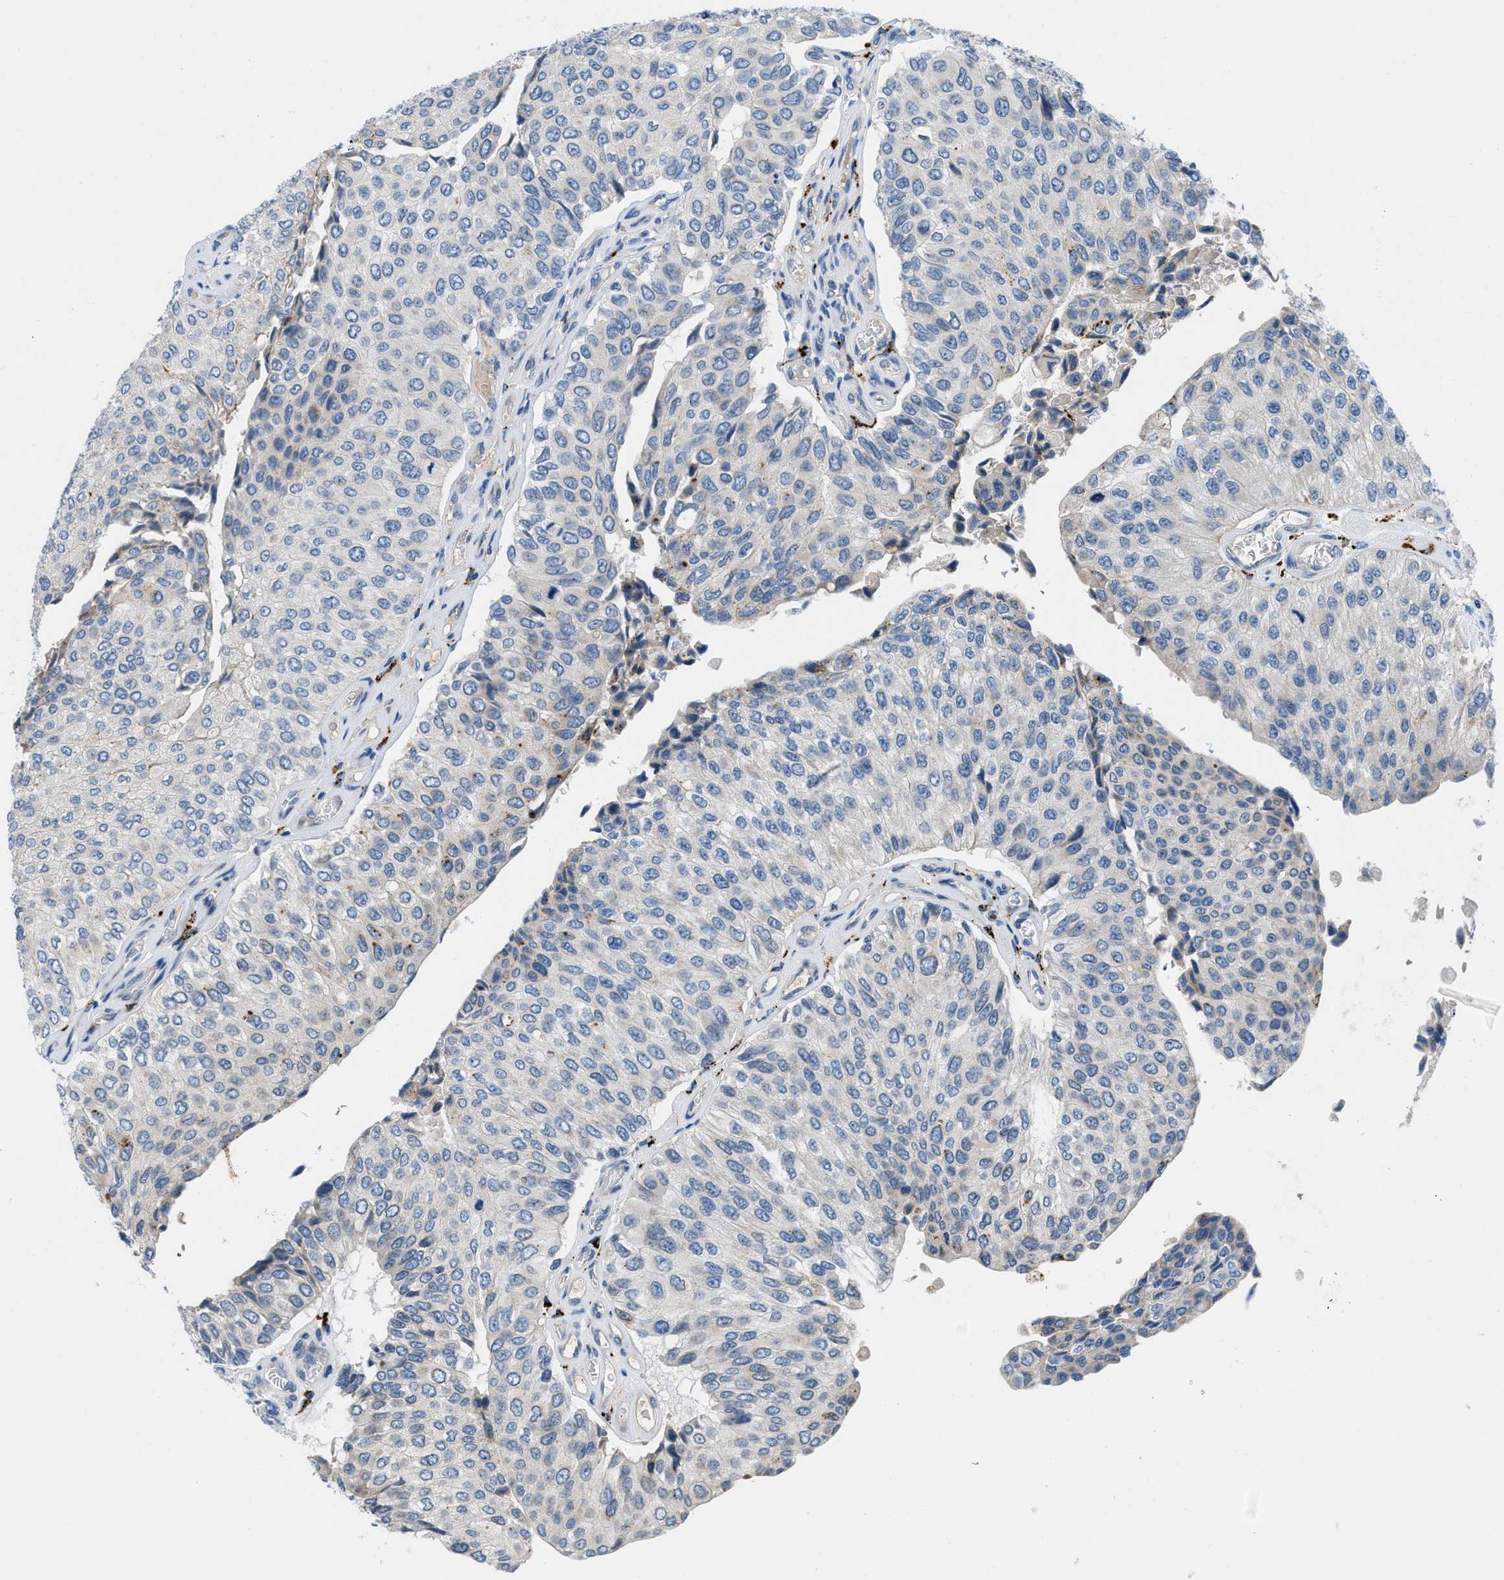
{"staining": {"intensity": "negative", "quantity": "none", "location": "none"}, "tissue": "urothelial cancer", "cell_type": "Tumor cells", "image_type": "cancer", "snomed": [{"axis": "morphology", "description": "Urothelial carcinoma, High grade"}, {"axis": "topography", "description": "Kidney"}, {"axis": "topography", "description": "Urinary bladder"}], "caption": "IHC image of urothelial cancer stained for a protein (brown), which demonstrates no positivity in tumor cells. The staining was performed using DAB (3,3'-diaminobenzidine) to visualize the protein expression in brown, while the nuclei were stained in blue with hematoxylin (Magnification: 20x).", "gene": "TMEM248", "patient": {"sex": "male", "age": 77}}